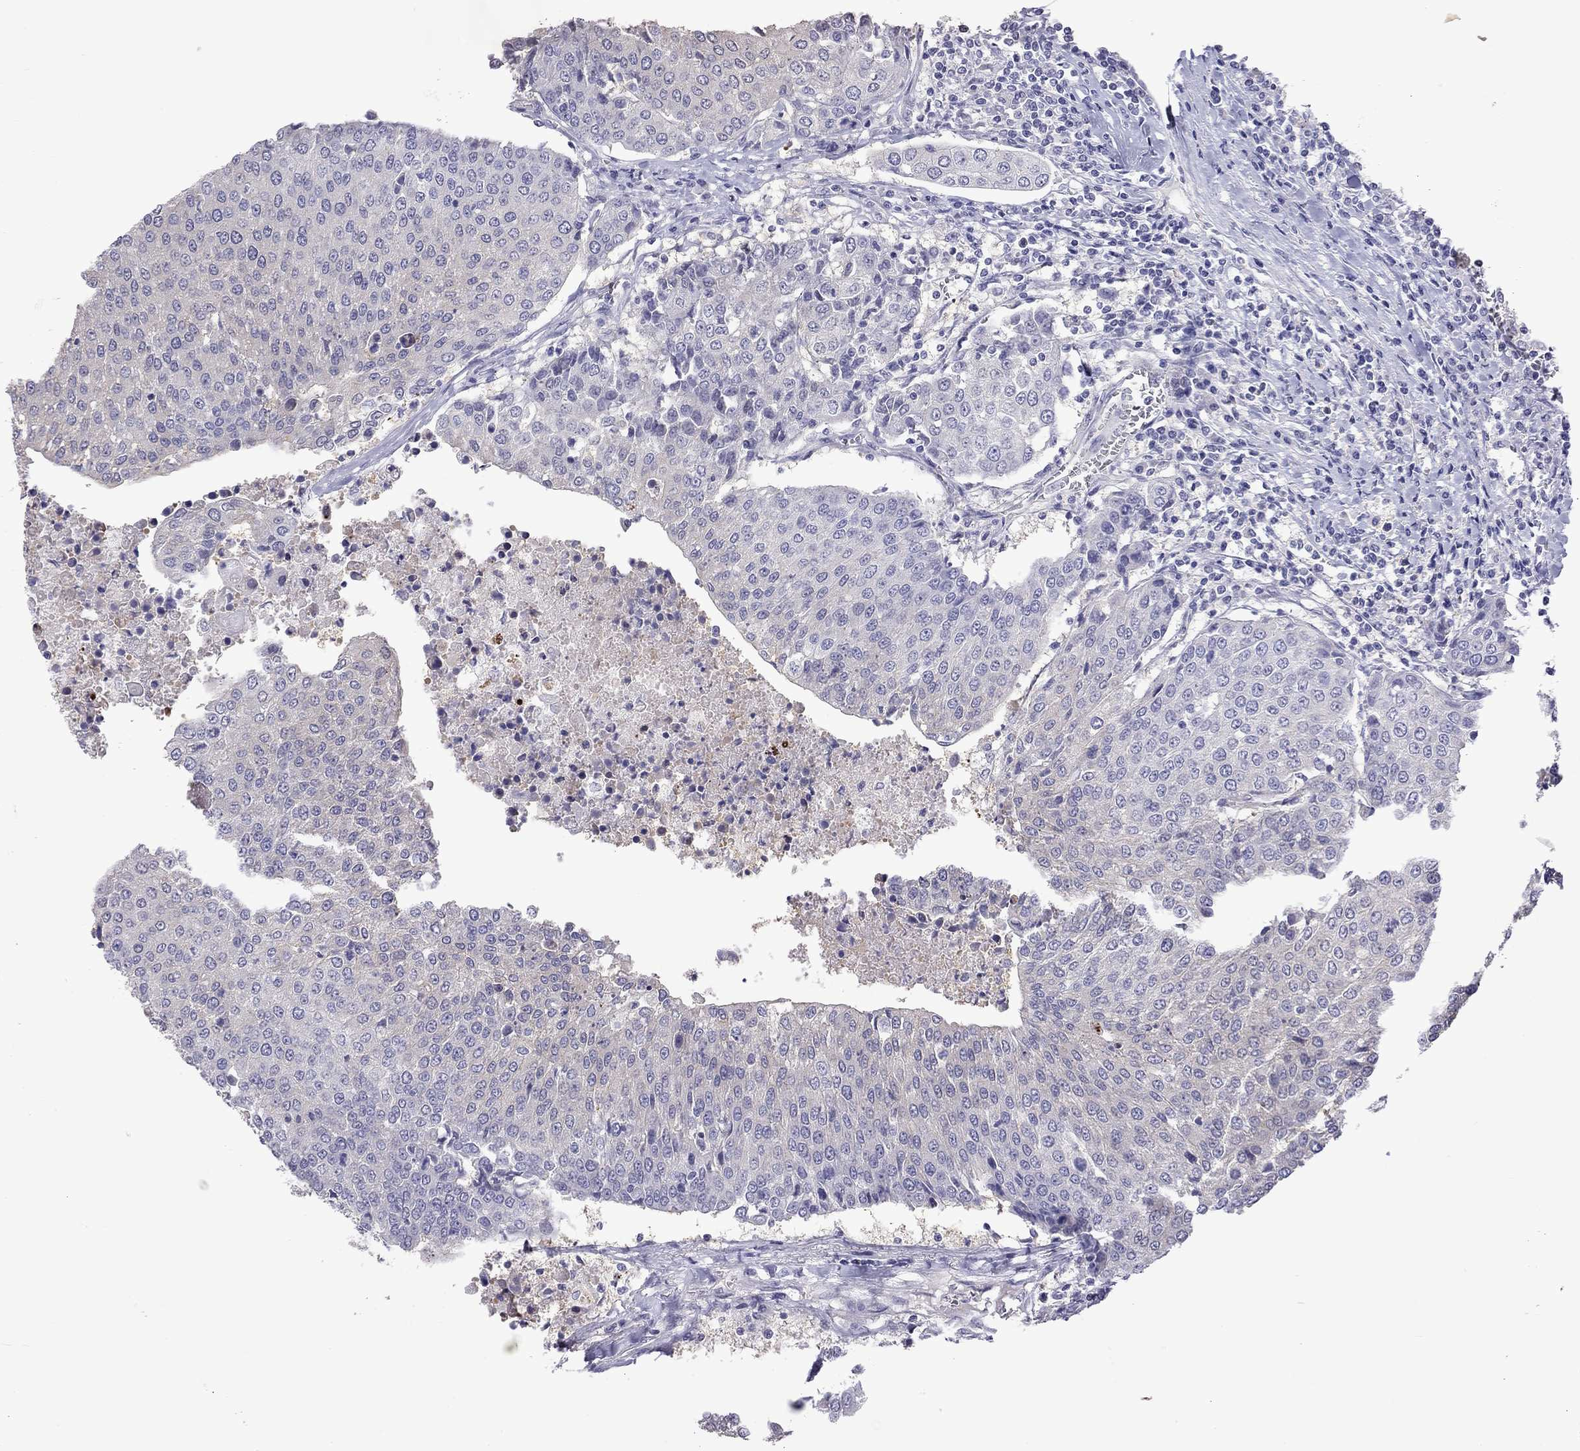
{"staining": {"intensity": "negative", "quantity": "none", "location": "none"}, "tissue": "urothelial cancer", "cell_type": "Tumor cells", "image_type": "cancer", "snomed": [{"axis": "morphology", "description": "Urothelial carcinoma, High grade"}, {"axis": "topography", "description": "Urinary bladder"}], "caption": "This is a micrograph of IHC staining of high-grade urothelial carcinoma, which shows no positivity in tumor cells.", "gene": "FEZ1", "patient": {"sex": "female", "age": 85}}